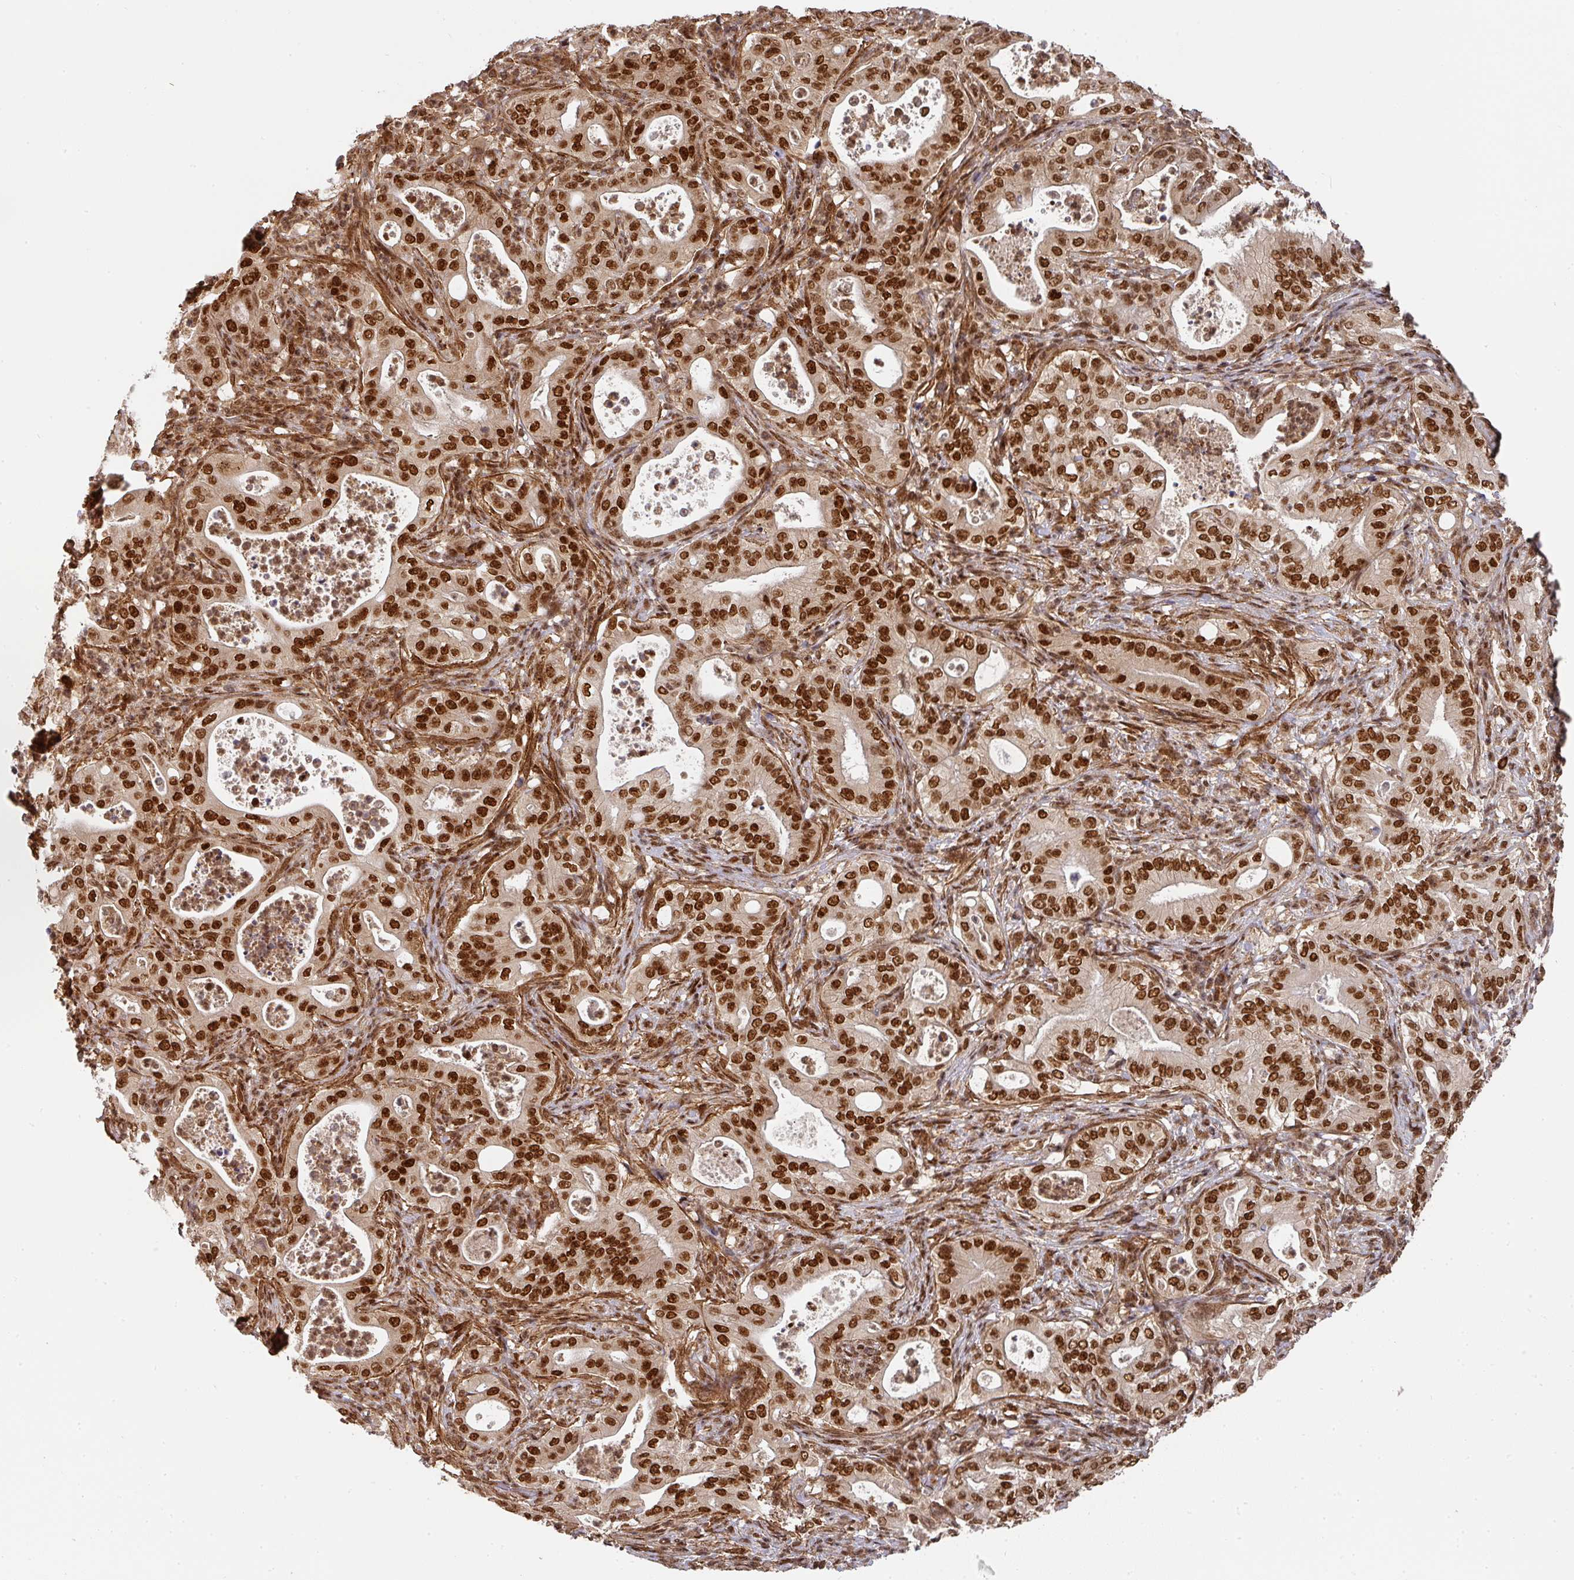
{"staining": {"intensity": "strong", "quantity": ">75%", "location": "nuclear"}, "tissue": "pancreatic cancer", "cell_type": "Tumor cells", "image_type": "cancer", "snomed": [{"axis": "morphology", "description": "Adenocarcinoma, NOS"}, {"axis": "topography", "description": "Pancreas"}], "caption": "Protein staining demonstrates strong nuclear expression in approximately >75% of tumor cells in pancreatic adenocarcinoma.", "gene": "DIDO1", "patient": {"sex": "male", "age": 71}}